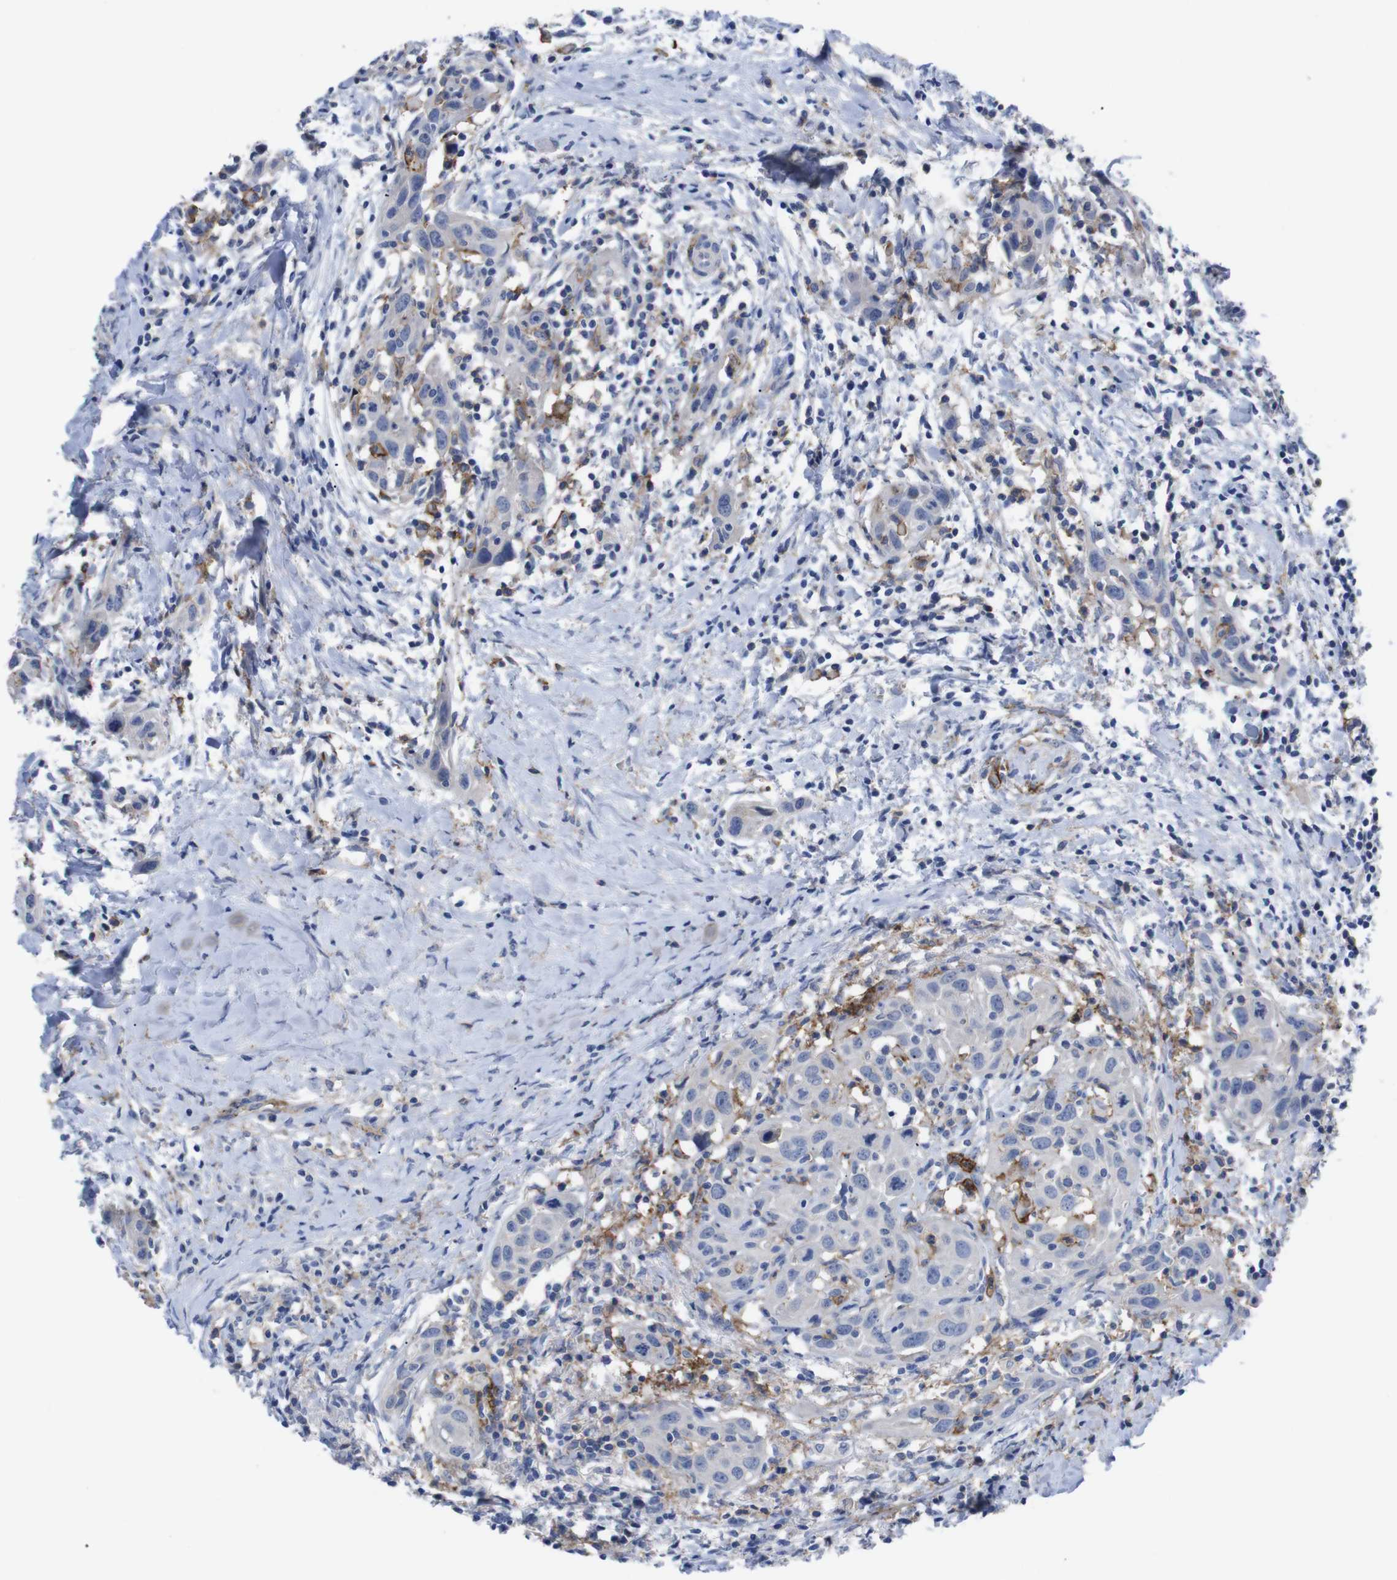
{"staining": {"intensity": "negative", "quantity": "none", "location": "none"}, "tissue": "head and neck cancer", "cell_type": "Tumor cells", "image_type": "cancer", "snomed": [{"axis": "morphology", "description": "Squamous cell carcinoma, NOS"}, {"axis": "topography", "description": "Oral tissue"}, {"axis": "topography", "description": "Head-Neck"}], "caption": "A photomicrograph of human head and neck cancer (squamous cell carcinoma) is negative for staining in tumor cells.", "gene": "C5AR1", "patient": {"sex": "female", "age": 50}}